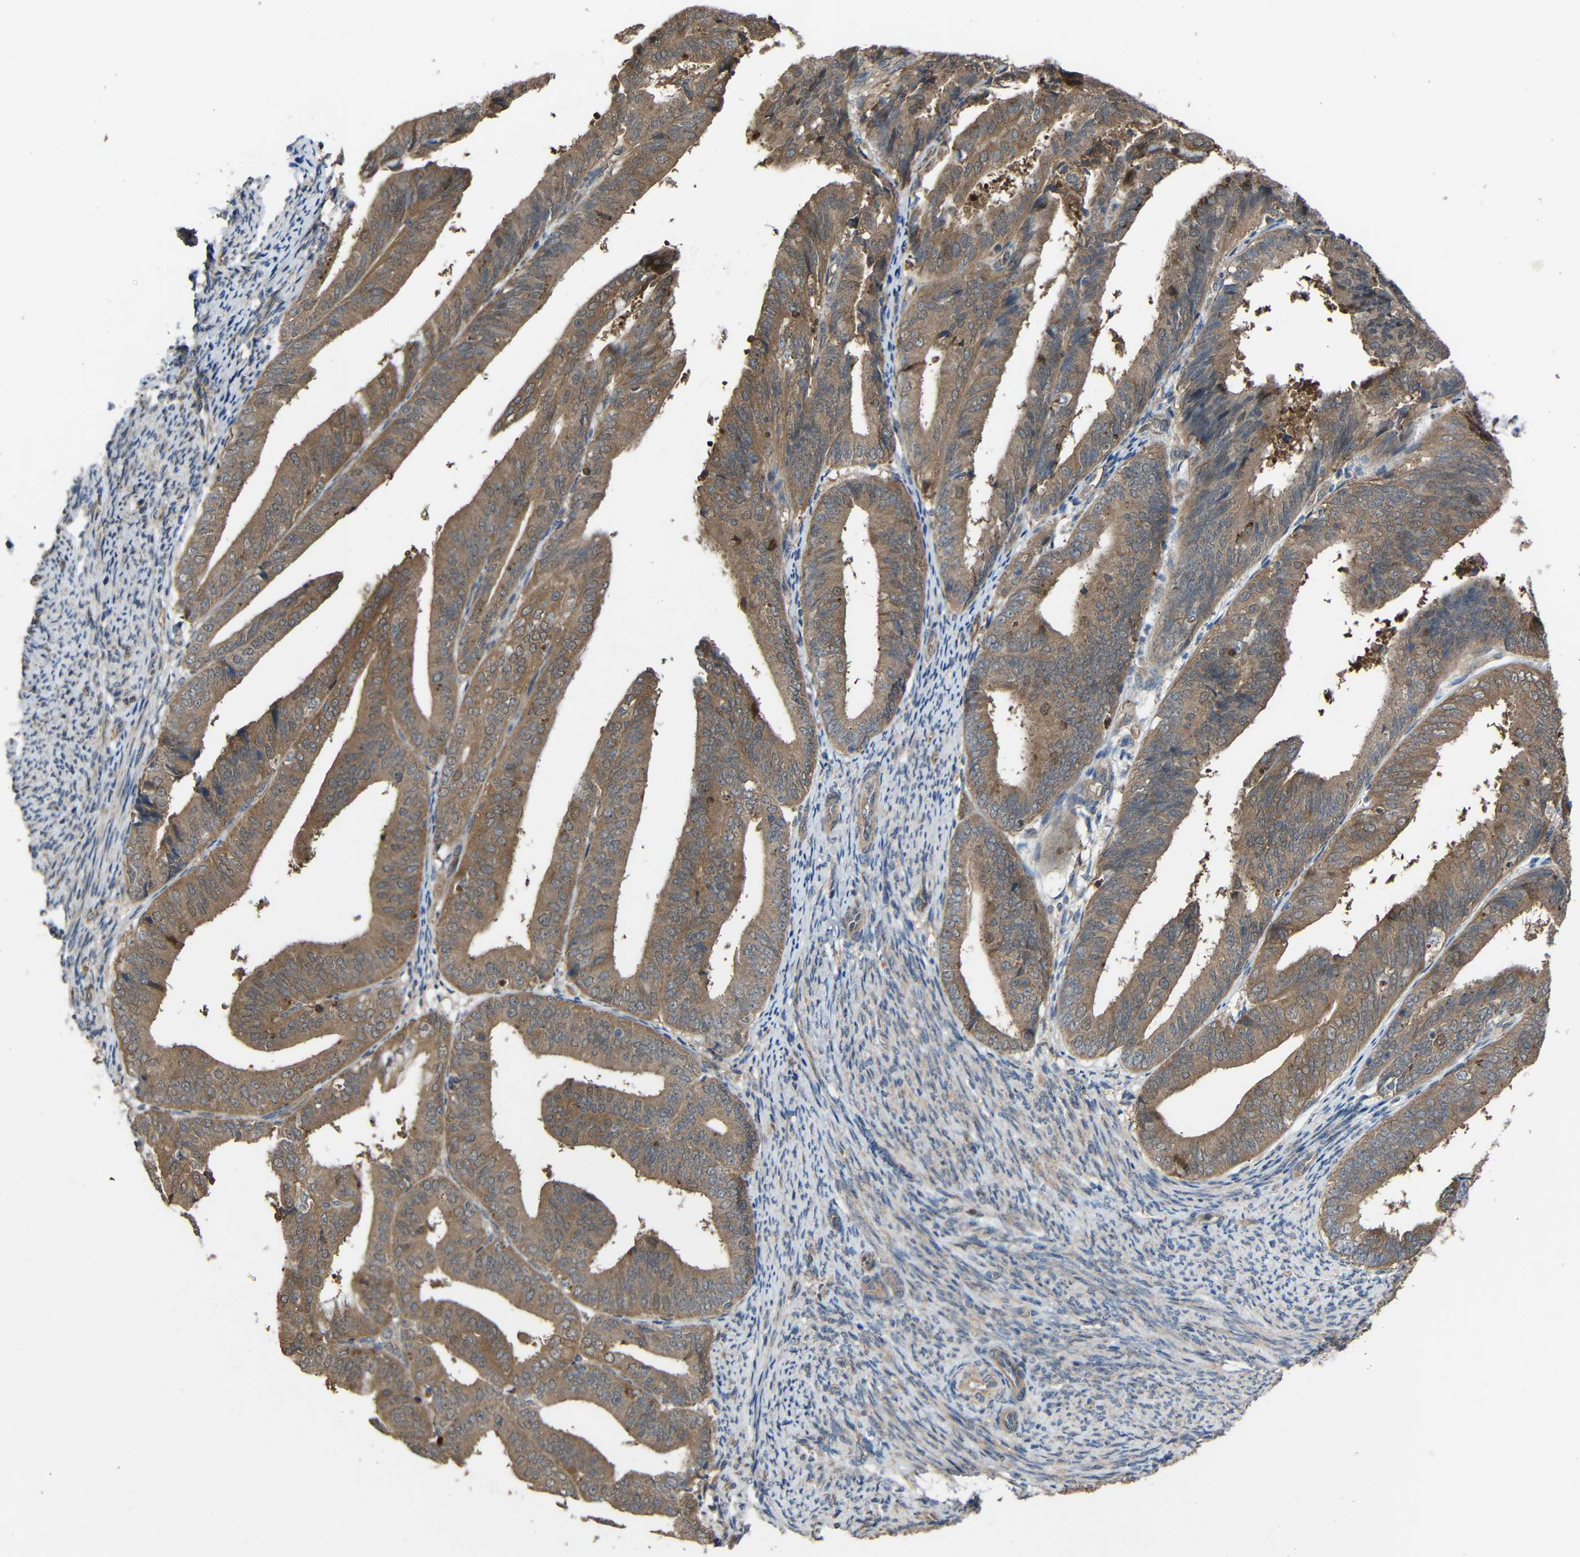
{"staining": {"intensity": "moderate", "quantity": ">75%", "location": "cytoplasmic/membranous"}, "tissue": "endometrial cancer", "cell_type": "Tumor cells", "image_type": "cancer", "snomed": [{"axis": "morphology", "description": "Adenocarcinoma, NOS"}, {"axis": "topography", "description": "Endometrium"}], "caption": "Moderate cytoplasmic/membranous expression is appreciated in approximately >75% of tumor cells in adenocarcinoma (endometrial).", "gene": "CHST9", "patient": {"sex": "female", "age": 63}}